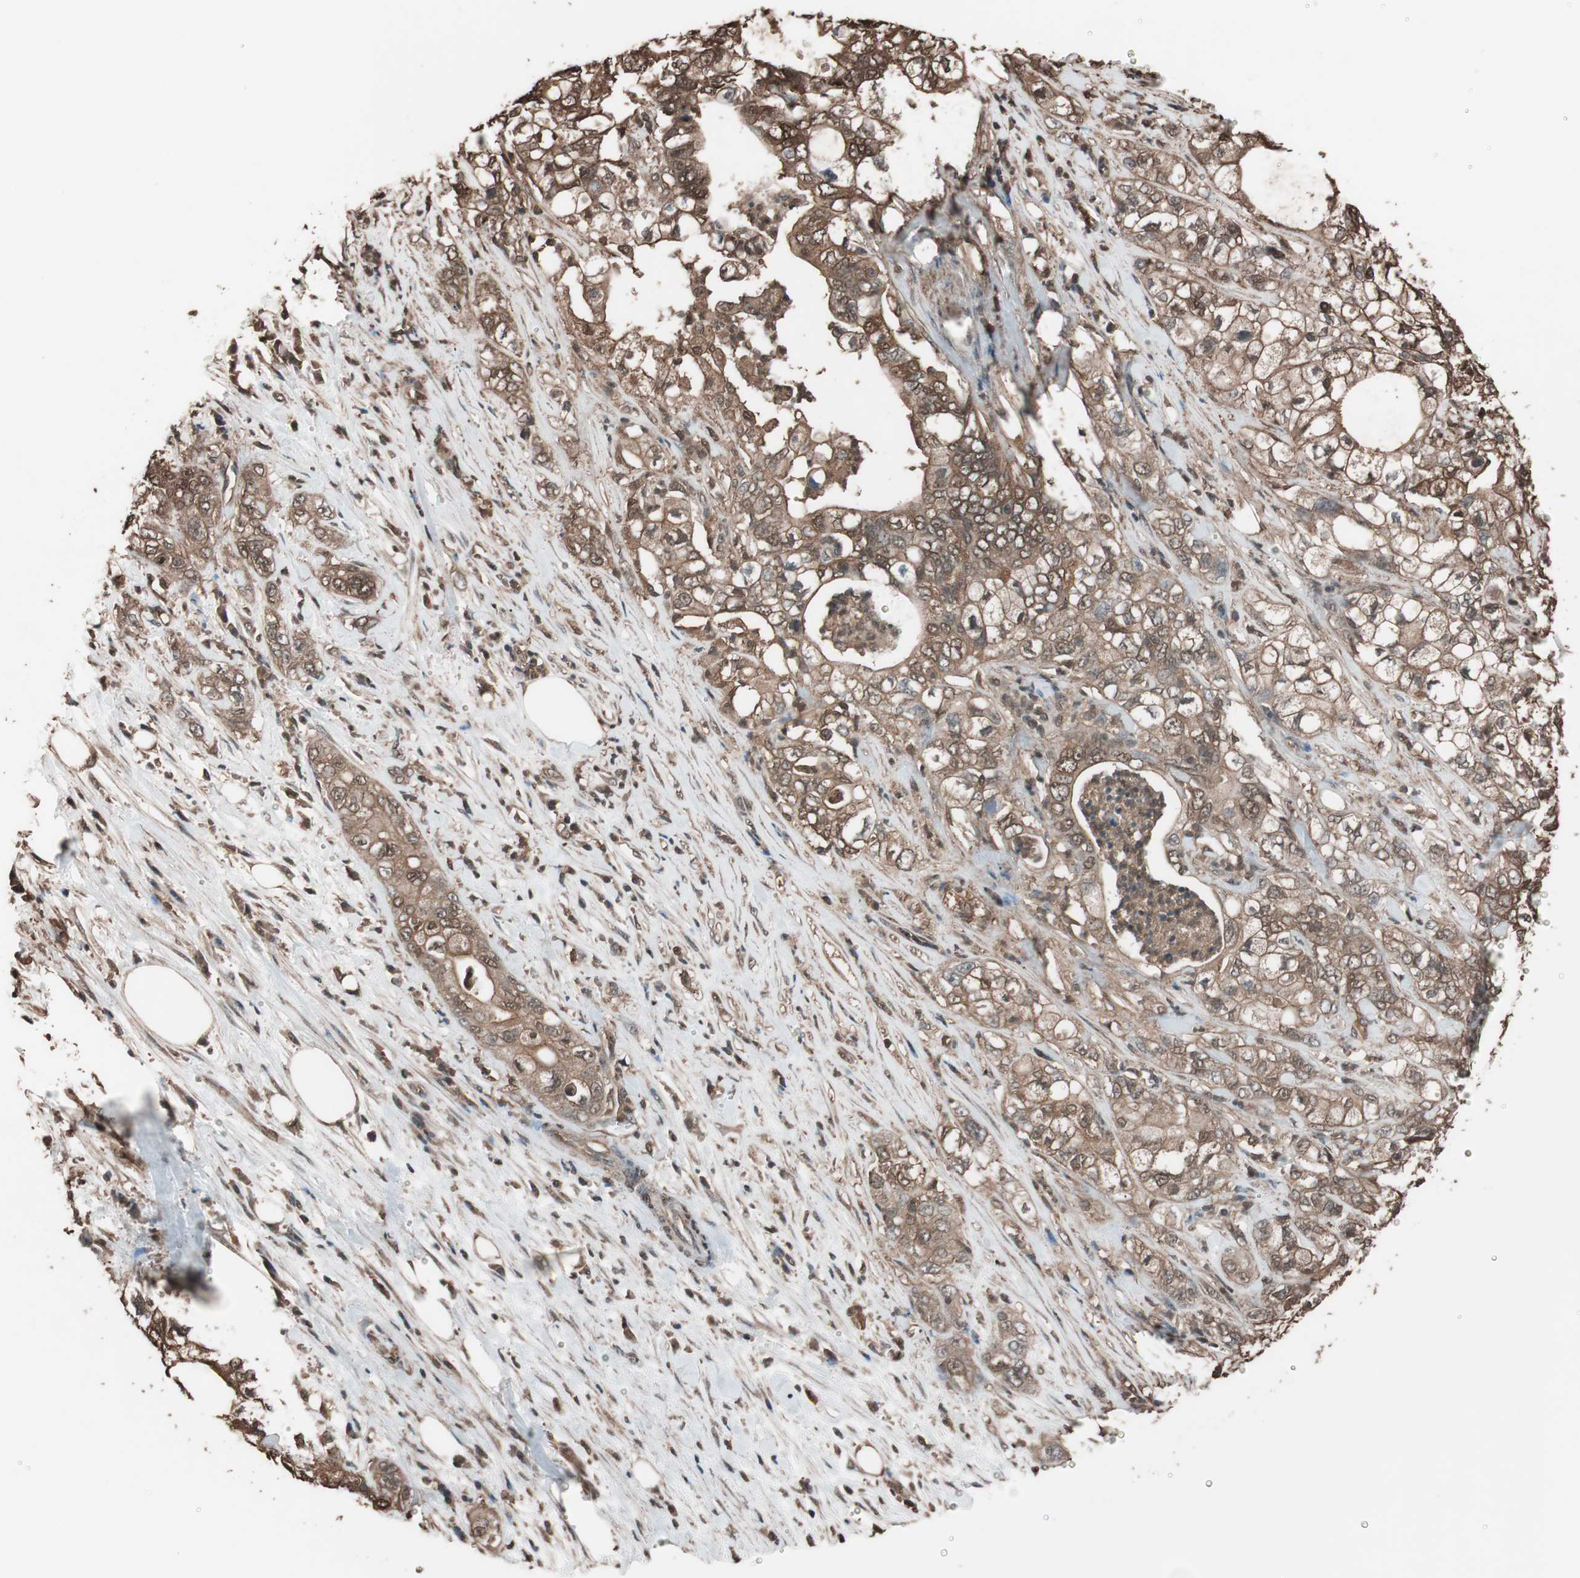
{"staining": {"intensity": "moderate", "quantity": ">75%", "location": "cytoplasmic/membranous,nuclear"}, "tissue": "pancreatic cancer", "cell_type": "Tumor cells", "image_type": "cancer", "snomed": [{"axis": "morphology", "description": "Adenocarcinoma, NOS"}, {"axis": "topography", "description": "Pancreas"}], "caption": "Pancreatic adenocarcinoma stained with immunohistochemistry demonstrates moderate cytoplasmic/membranous and nuclear staining in approximately >75% of tumor cells.", "gene": "CALM2", "patient": {"sex": "male", "age": 70}}